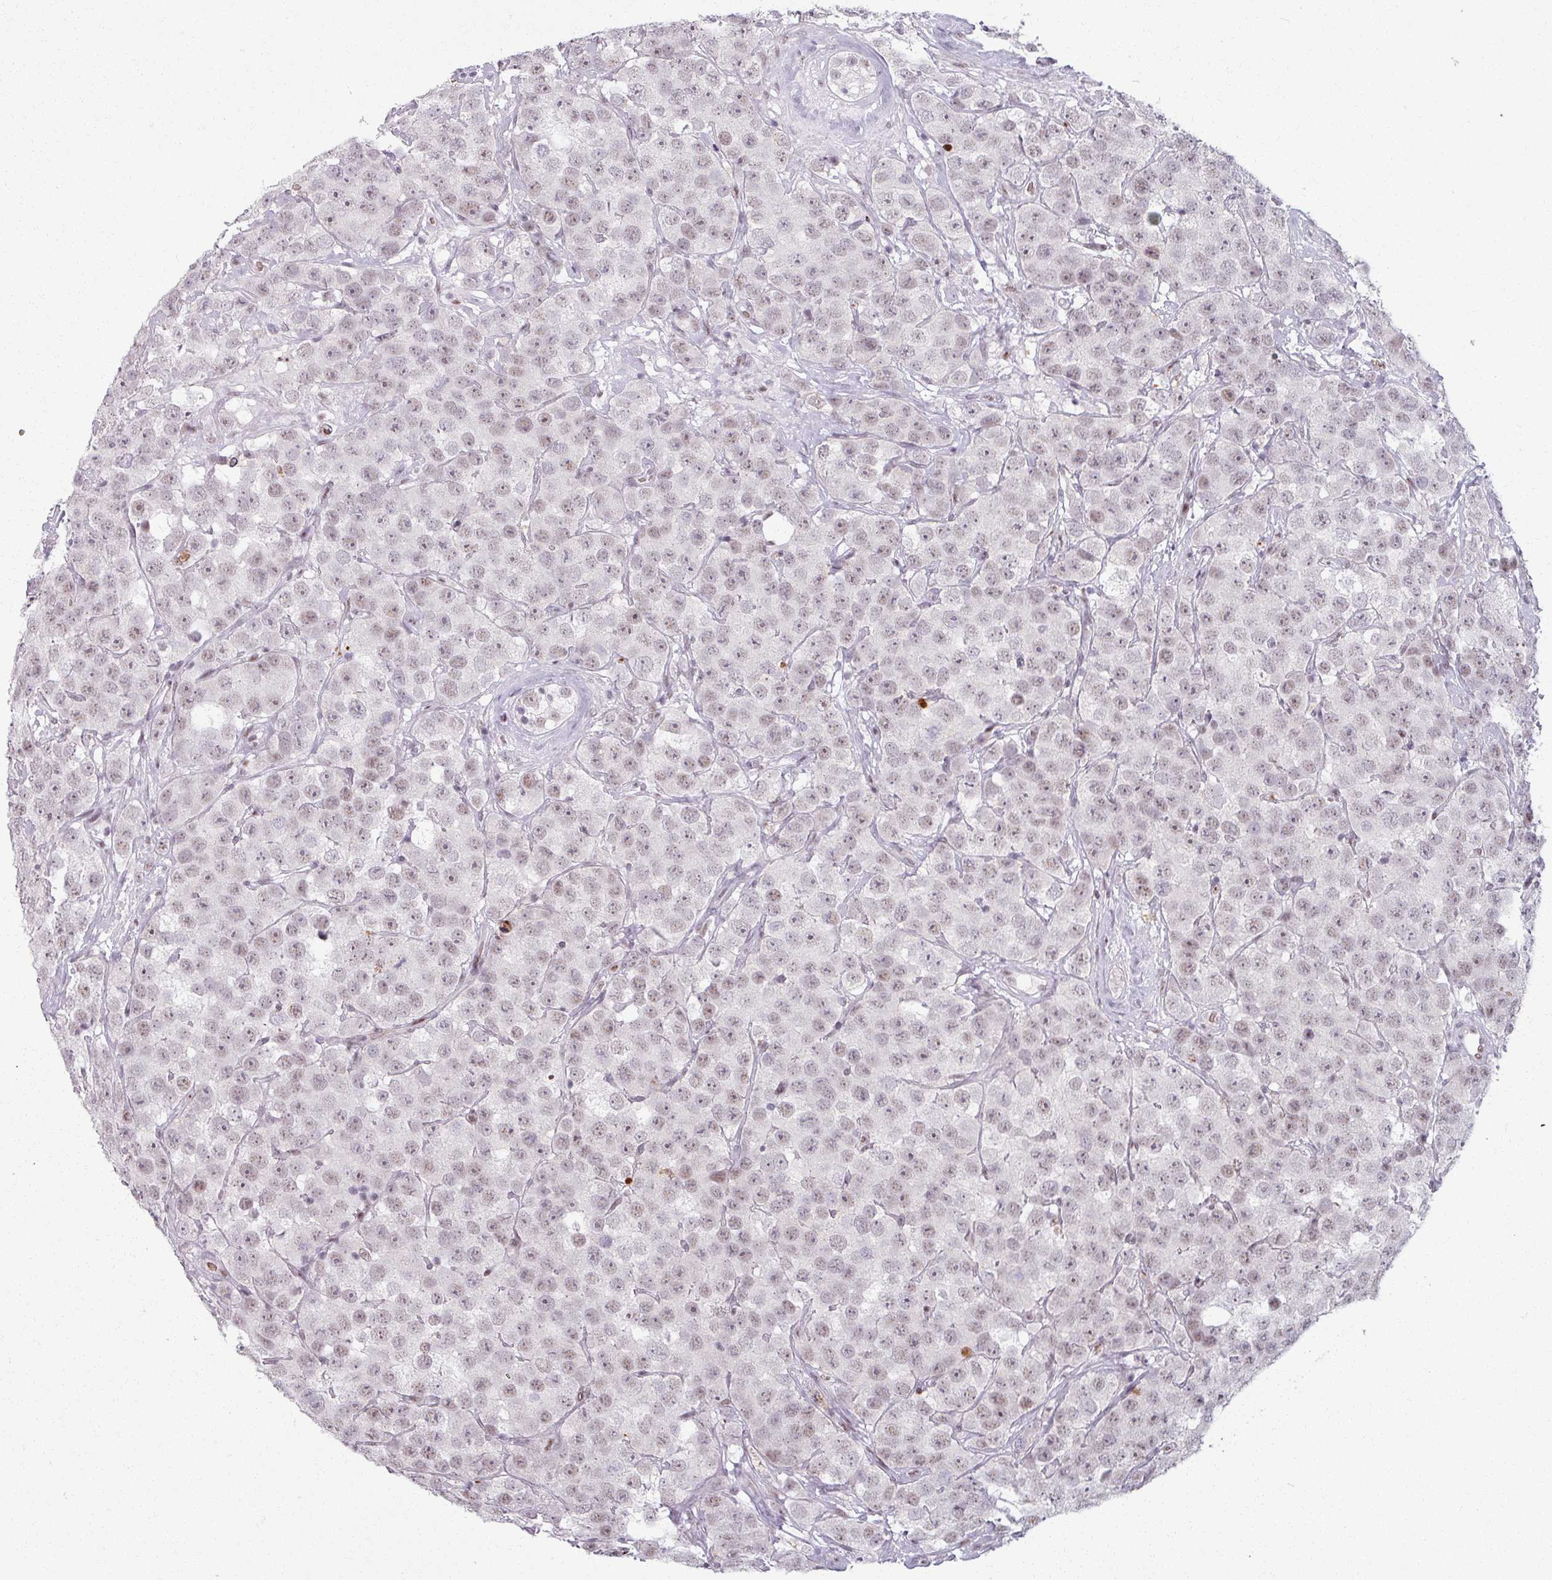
{"staining": {"intensity": "weak", "quantity": ">75%", "location": "nuclear"}, "tissue": "testis cancer", "cell_type": "Tumor cells", "image_type": "cancer", "snomed": [{"axis": "morphology", "description": "Seminoma, NOS"}, {"axis": "topography", "description": "Testis"}], "caption": "Immunohistochemistry staining of testis cancer, which demonstrates low levels of weak nuclear staining in about >75% of tumor cells indicating weak nuclear protein positivity. The staining was performed using DAB (brown) for protein detection and nuclei were counterstained in hematoxylin (blue).", "gene": "NCOR1", "patient": {"sex": "male", "age": 28}}